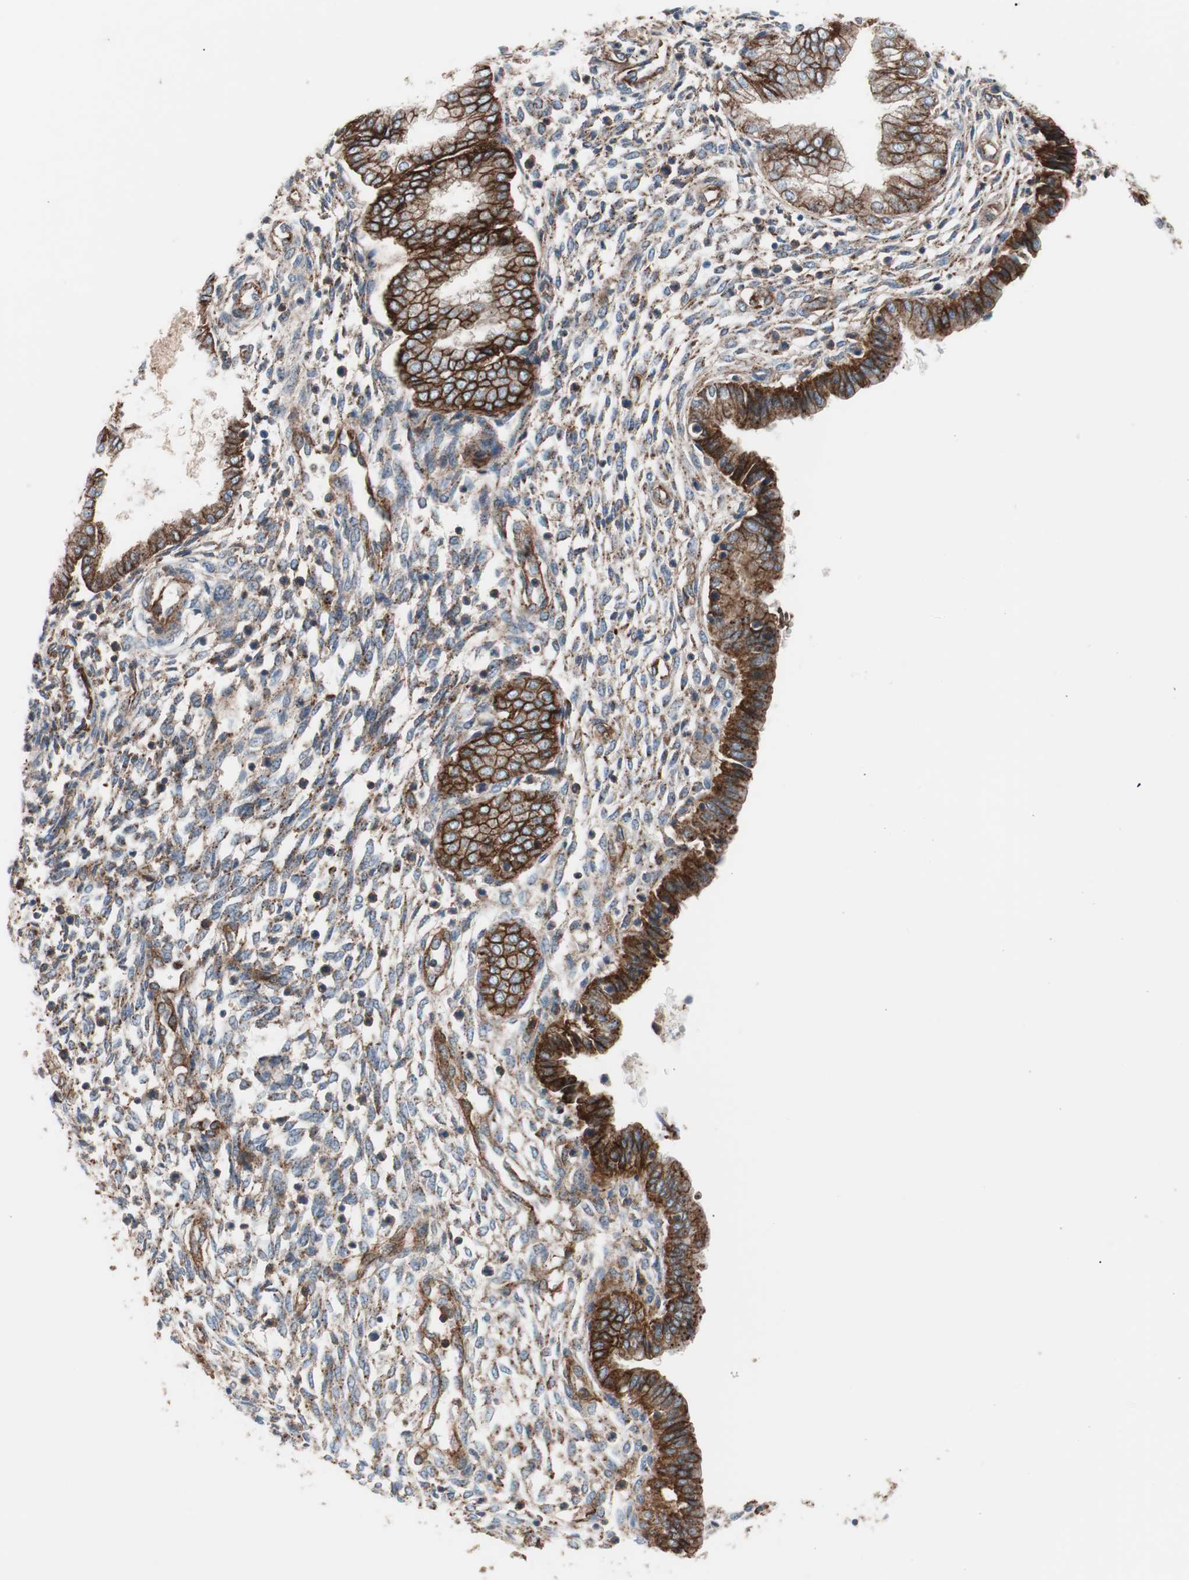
{"staining": {"intensity": "weak", "quantity": "<25%", "location": "cytoplasmic/membranous"}, "tissue": "endometrium", "cell_type": "Cells in endometrial stroma", "image_type": "normal", "snomed": [{"axis": "morphology", "description": "Normal tissue, NOS"}, {"axis": "topography", "description": "Endometrium"}], "caption": "The image displays no staining of cells in endometrial stroma in benign endometrium.", "gene": "FLOT2", "patient": {"sex": "female", "age": 33}}